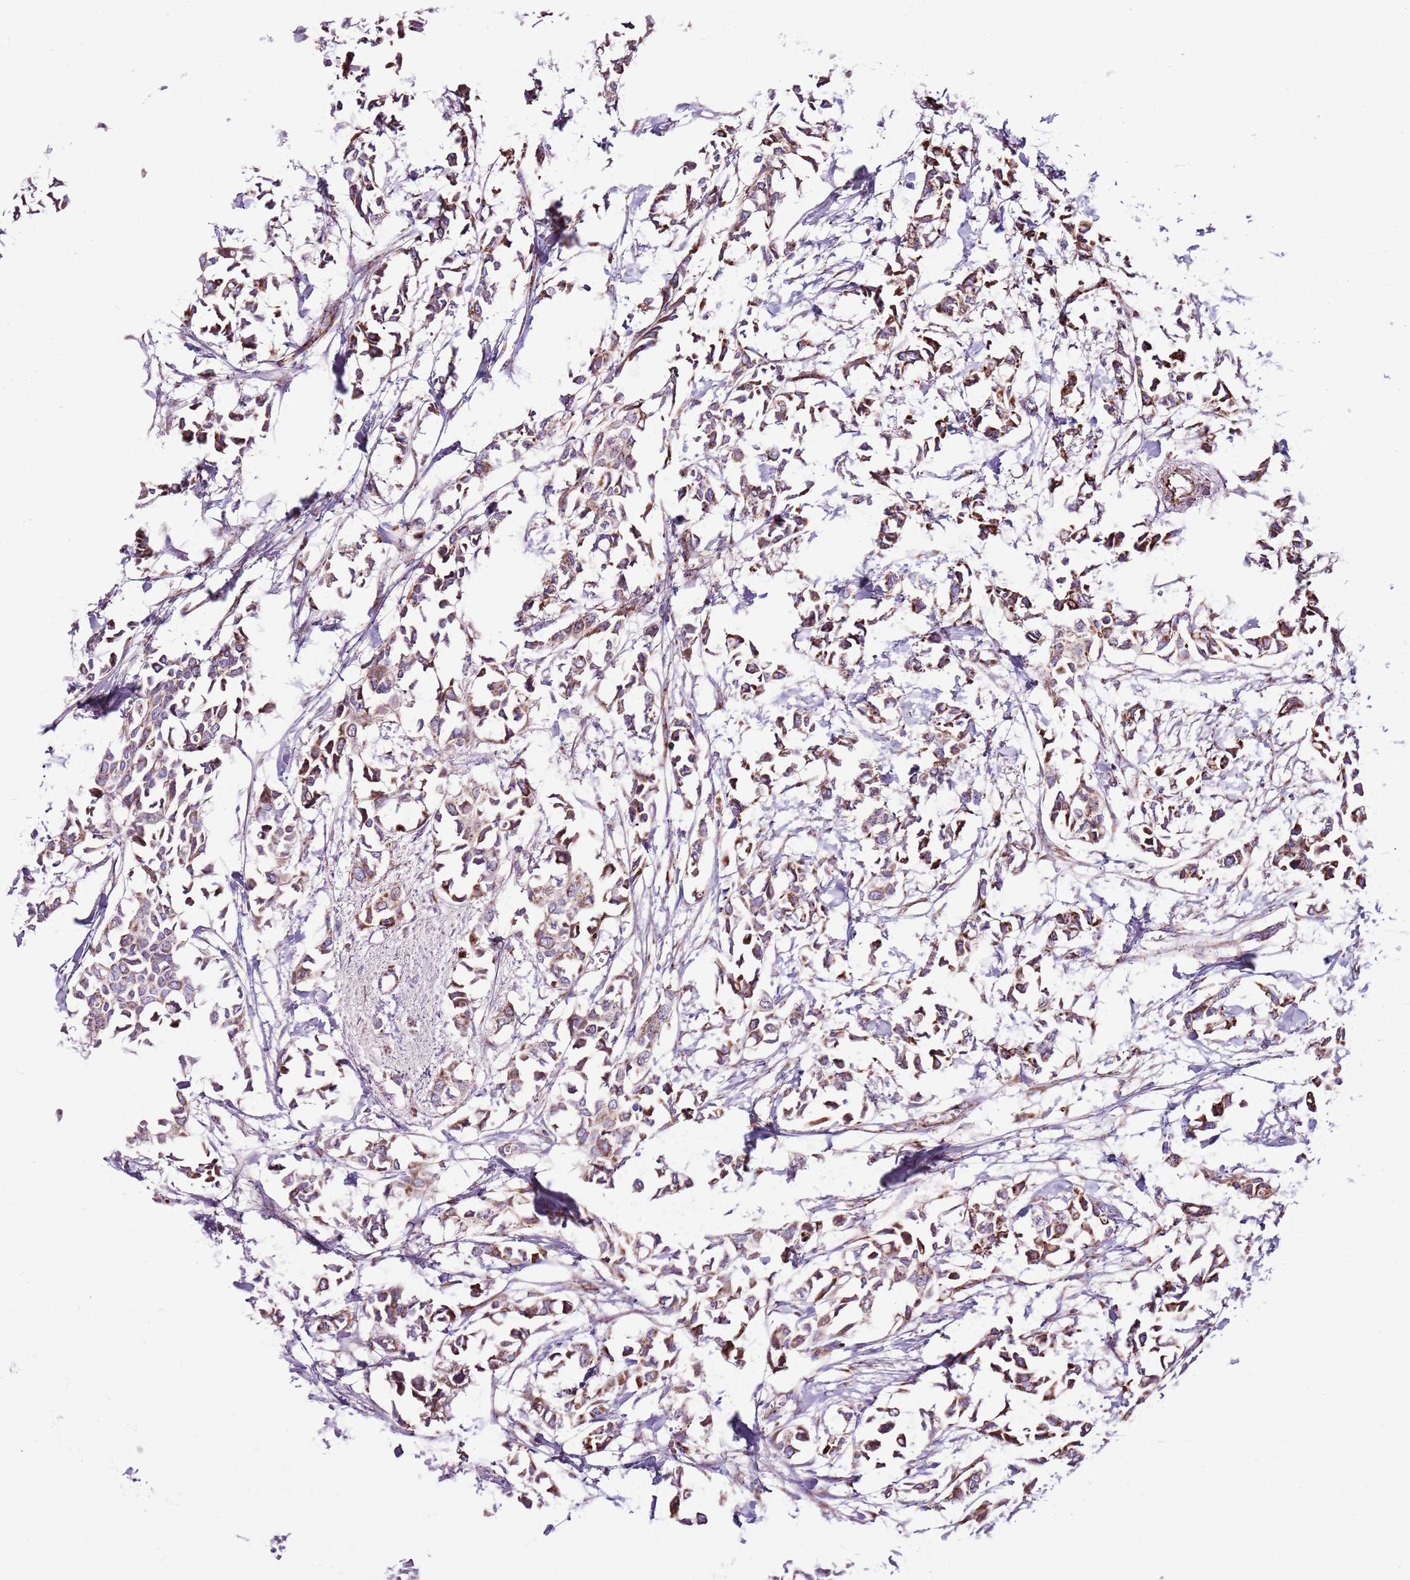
{"staining": {"intensity": "strong", "quantity": ">75%", "location": "cytoplasmic/membranous"}, "tissue": "breast cancer", "cell_type": "Tumor cells", "image_type": "cancer", "snomed": [{"axis": "morphology", "description": "Duct carcinoma"}, {"axis": "topography", "description": "Breast"}], "caption": "A photomicrograph of breast cancer stained for a protein reveals strong cytoplasmic/membranous brown staining in tumor cells.", "gene": "HECTD4", "patient": {"sex": "female", "age": 41}}